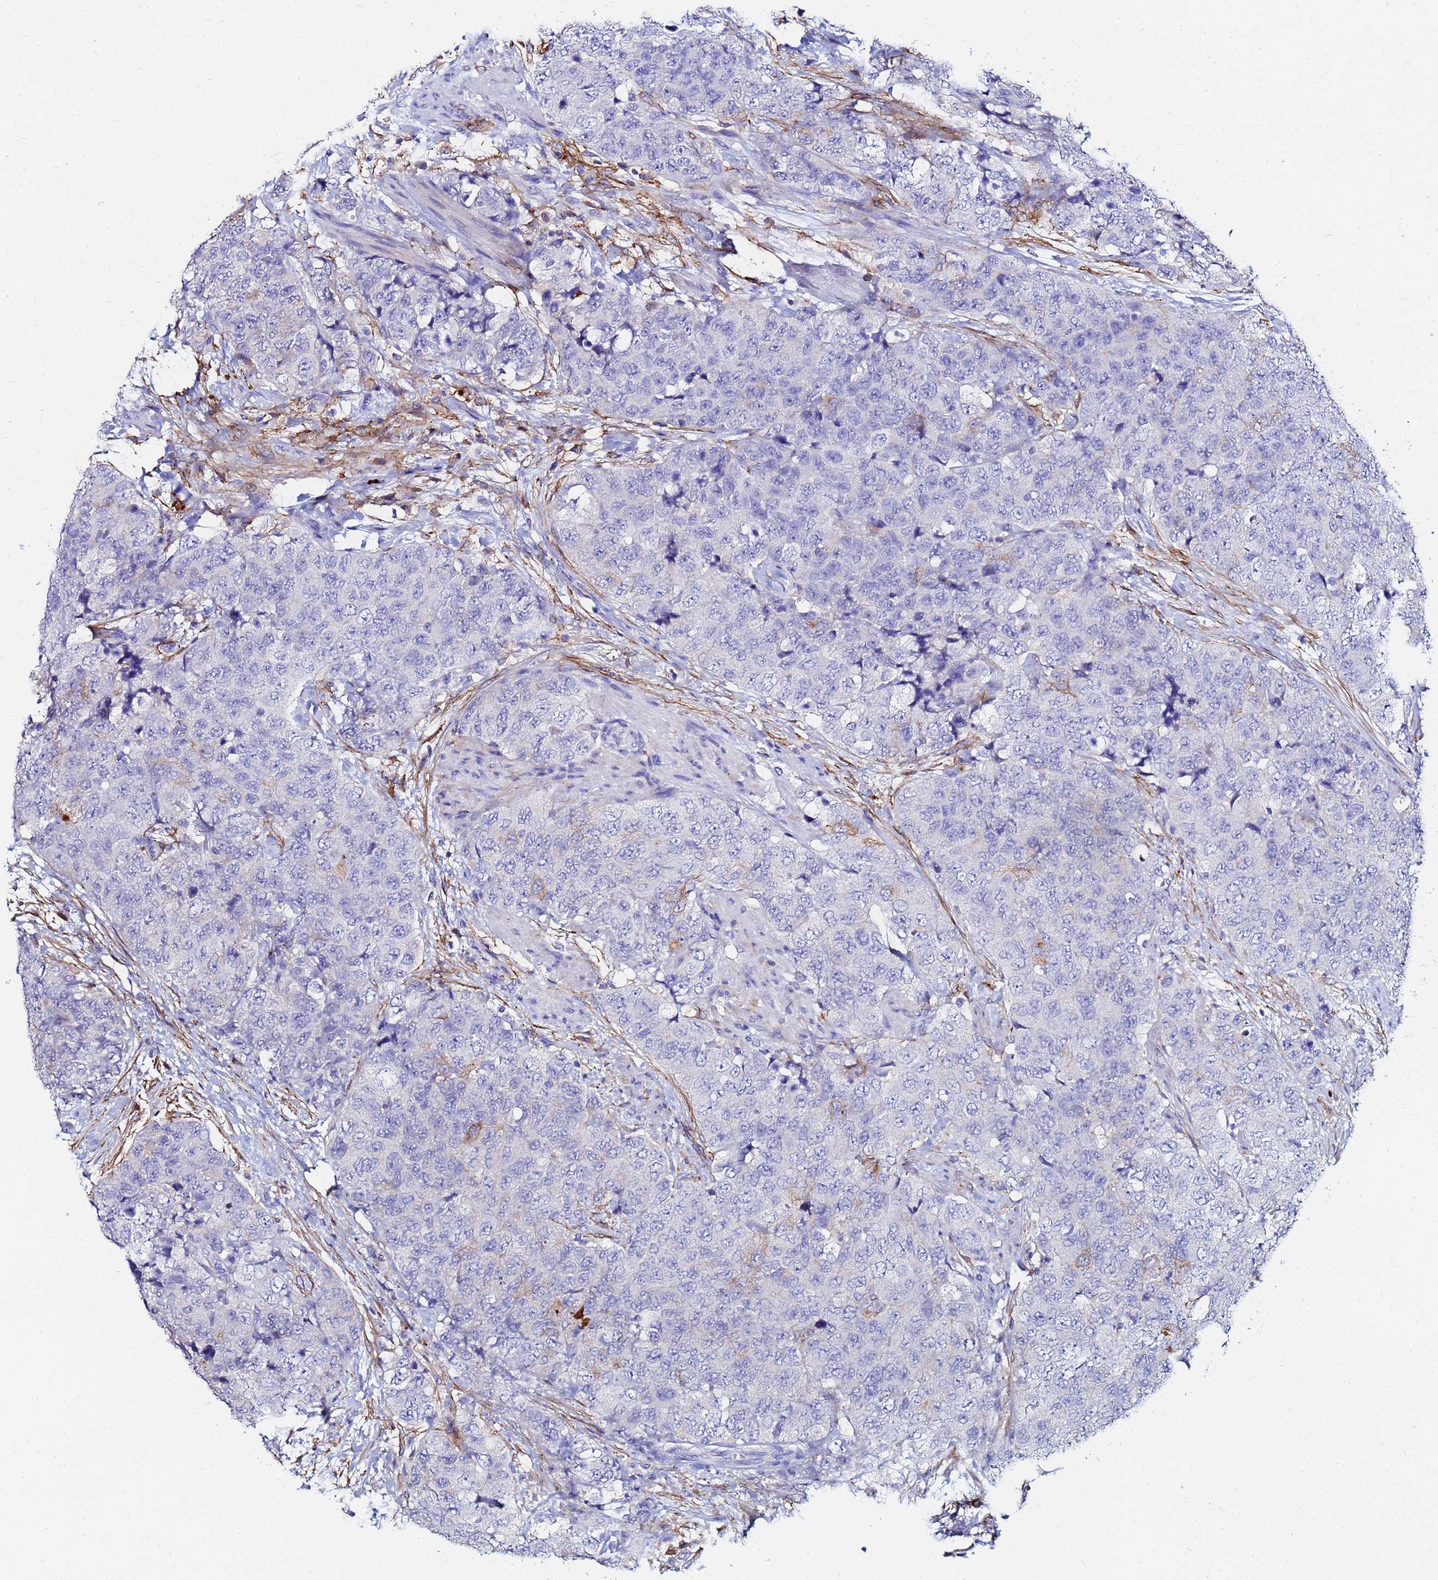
{"staining": {"intensity": "negative", "quantity": "none", "location": "none"}, "tissue": "urothelial cancer", "cell_type": "Tumor cells", "image_type": "cancer", "snomed": [{"axis": "morphology", "description": "Urothelial carcinoma, High grade"}, {"axis": "topography", "description": "Urinary bladder"}], "caption": "Immunohistochemistry (IHC) image of neoplastic tissue: high-grade urothelial carcinoma stained with DAB (3,3'-diaminobenzidine) displays no significant protein expression in tumor cells. (Brightfield microscopy of DAB immunohistochemistry at high magnification).", "gene": "BASP1", "patient": {"sex": "female", "age": 78}}